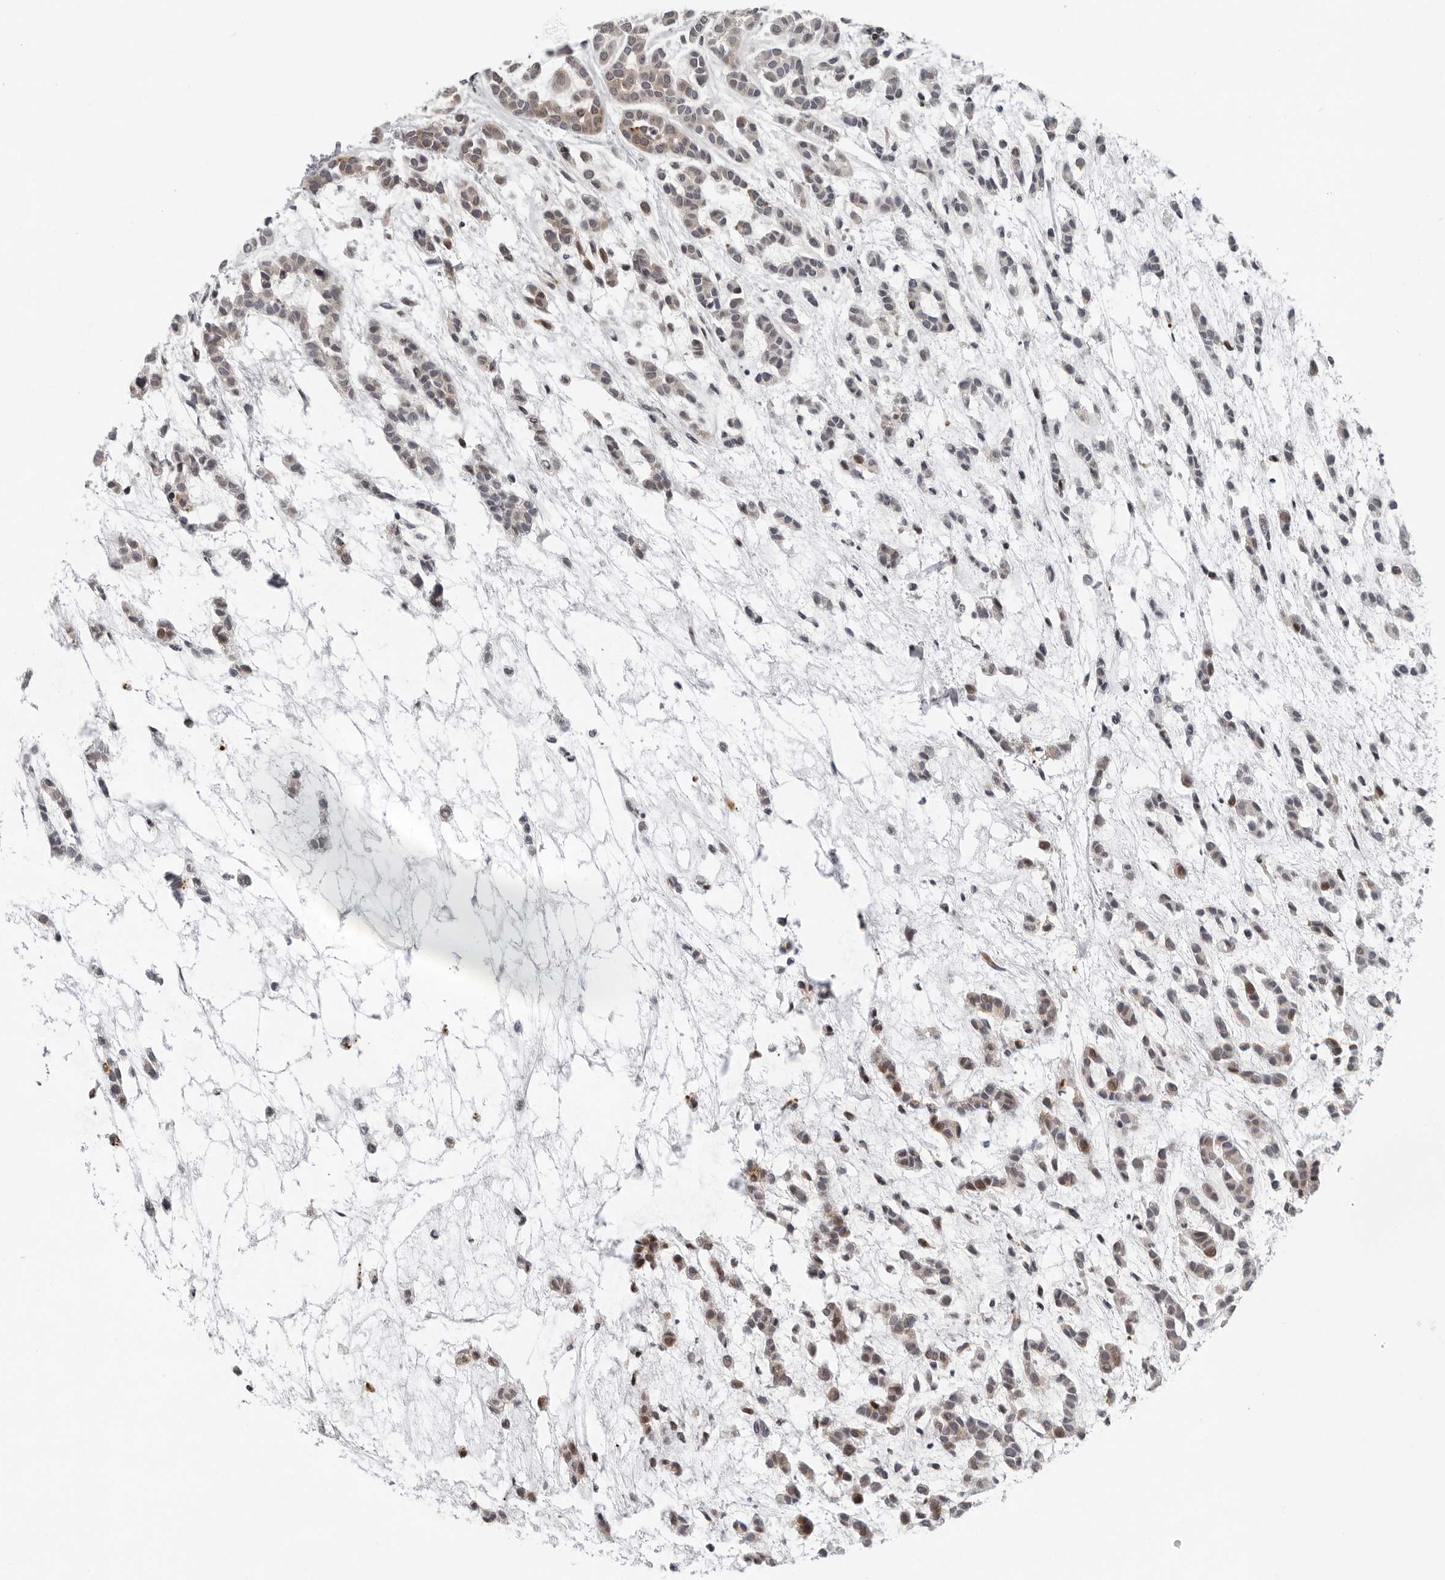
{"staining": {"intensity": "moderate", "quantity": "25%-75%", "location": "cytoplasmic/membranous"}, "tissue": "head and neck cancer", "cell_type": "Tumor cells", "image_type": "cancer", "snomed": [{"axis": "morphology", "description": "Adenocarcinoma, NOS"}, {"axis": "morphology", "description": "Adenoma, NOS"}, {"axis": "topography", "description": "Head-Neck"}], "caption": "IHC histopathology image of neoplastic tissue: human adenoma (head and neck) stained using IHC shows medium levels of moderate protein expression localized specifically in the cytoplasmic/membranous of tumor cells, appearing as a cytoplasmic/membranous brown color.", "gene": "PIP4K2C", "patient": {"sex": "female", "age": 55}}